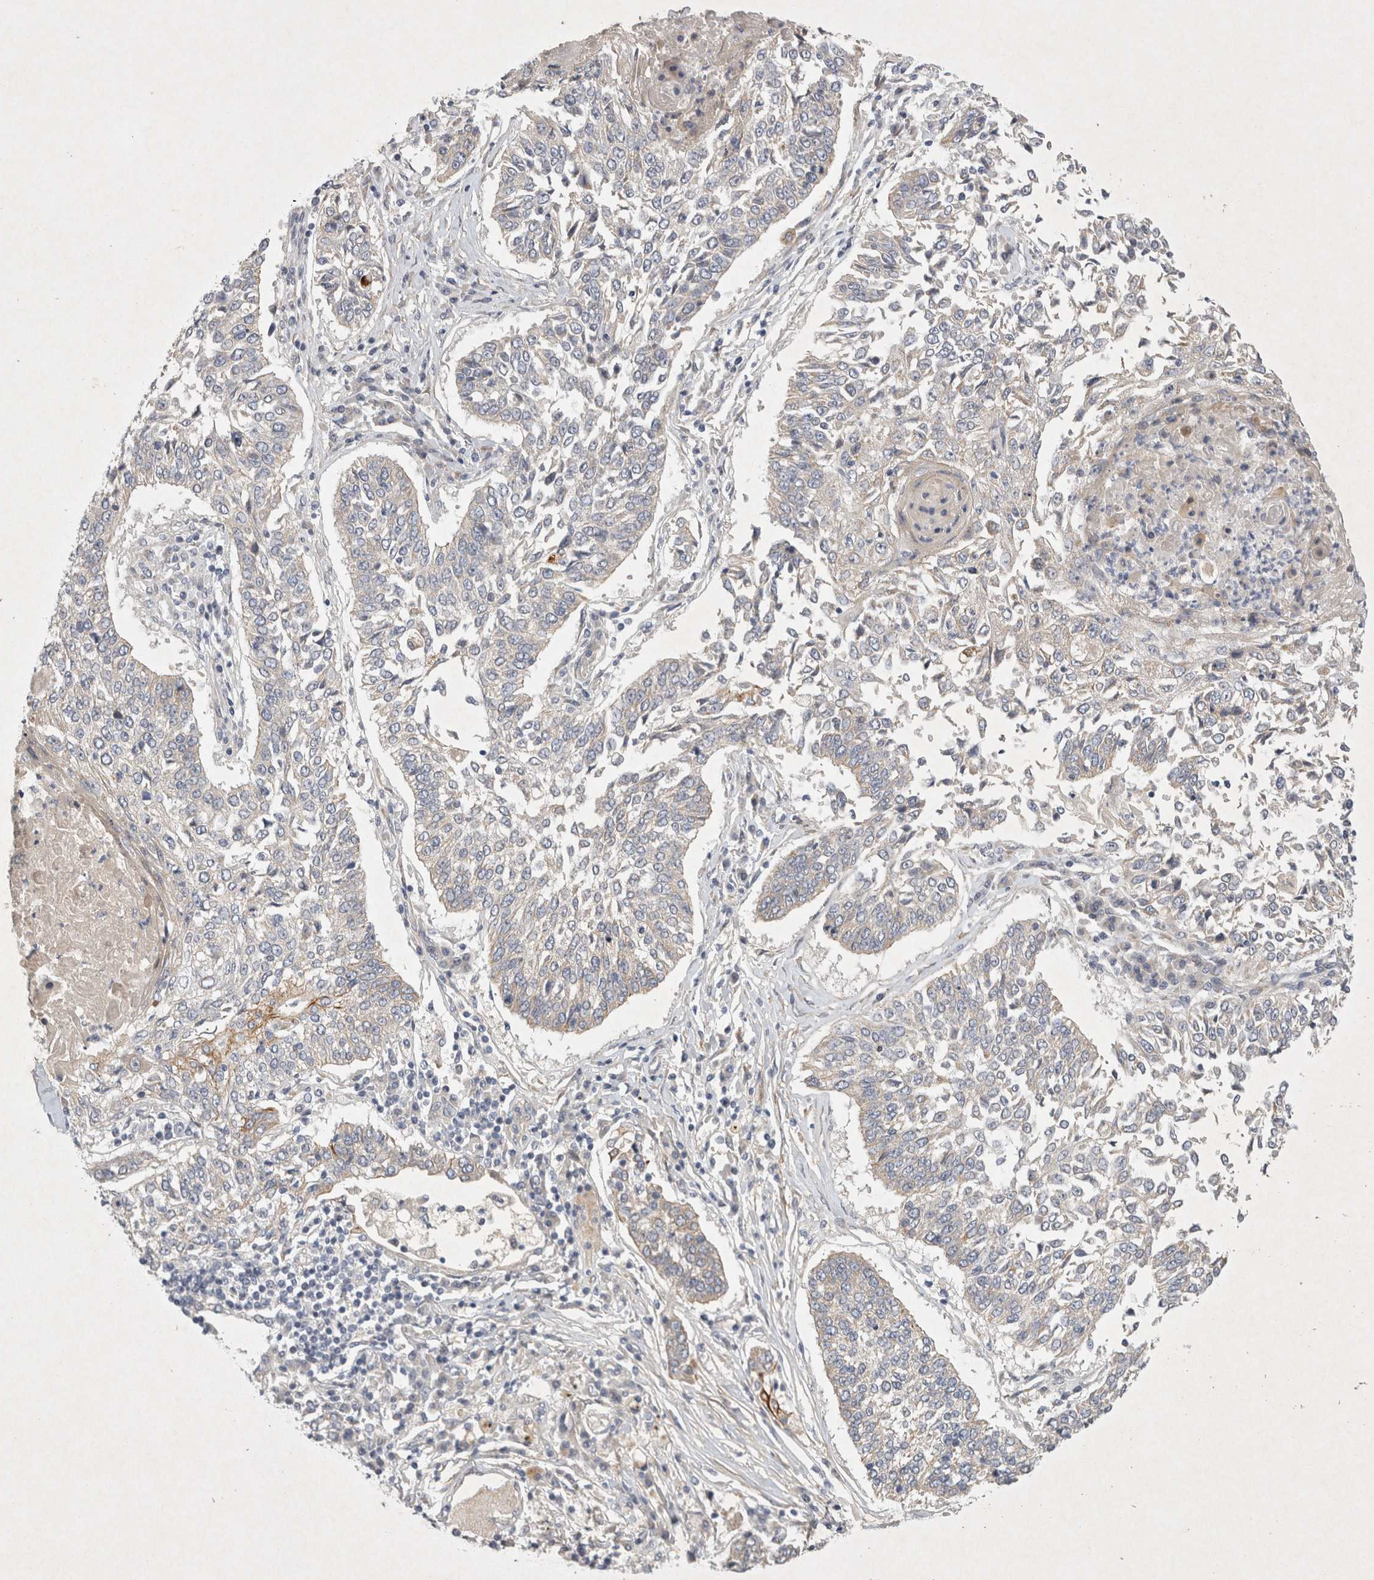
{"staining": {"intensity": "negative", "quantity": "none", "location": "none"}, "tissue": "lung cancer", "cell_type": "Tumor cells", "image_type": "cancer", "snomed": [{"axis": "morphology", "description": "Normal tissue, NOS"}, {"axis": "morphology", "description": "Squamous cell carcinoma, NOS"}, {"axis": "topography", "description": "Cartilage tissue"}, {"axis": "topography", "description": "Lung"}, {"axis": "topography", "description": "Peripheral nerve tissue"}], "caption": "Human lung squamous cell carcinoma stained for a protein using immunohistochemistry (IHC) reveals no staining in tumor cells.", "gene": "BZW2", "patient": {"sex": "female", "age": 49}}